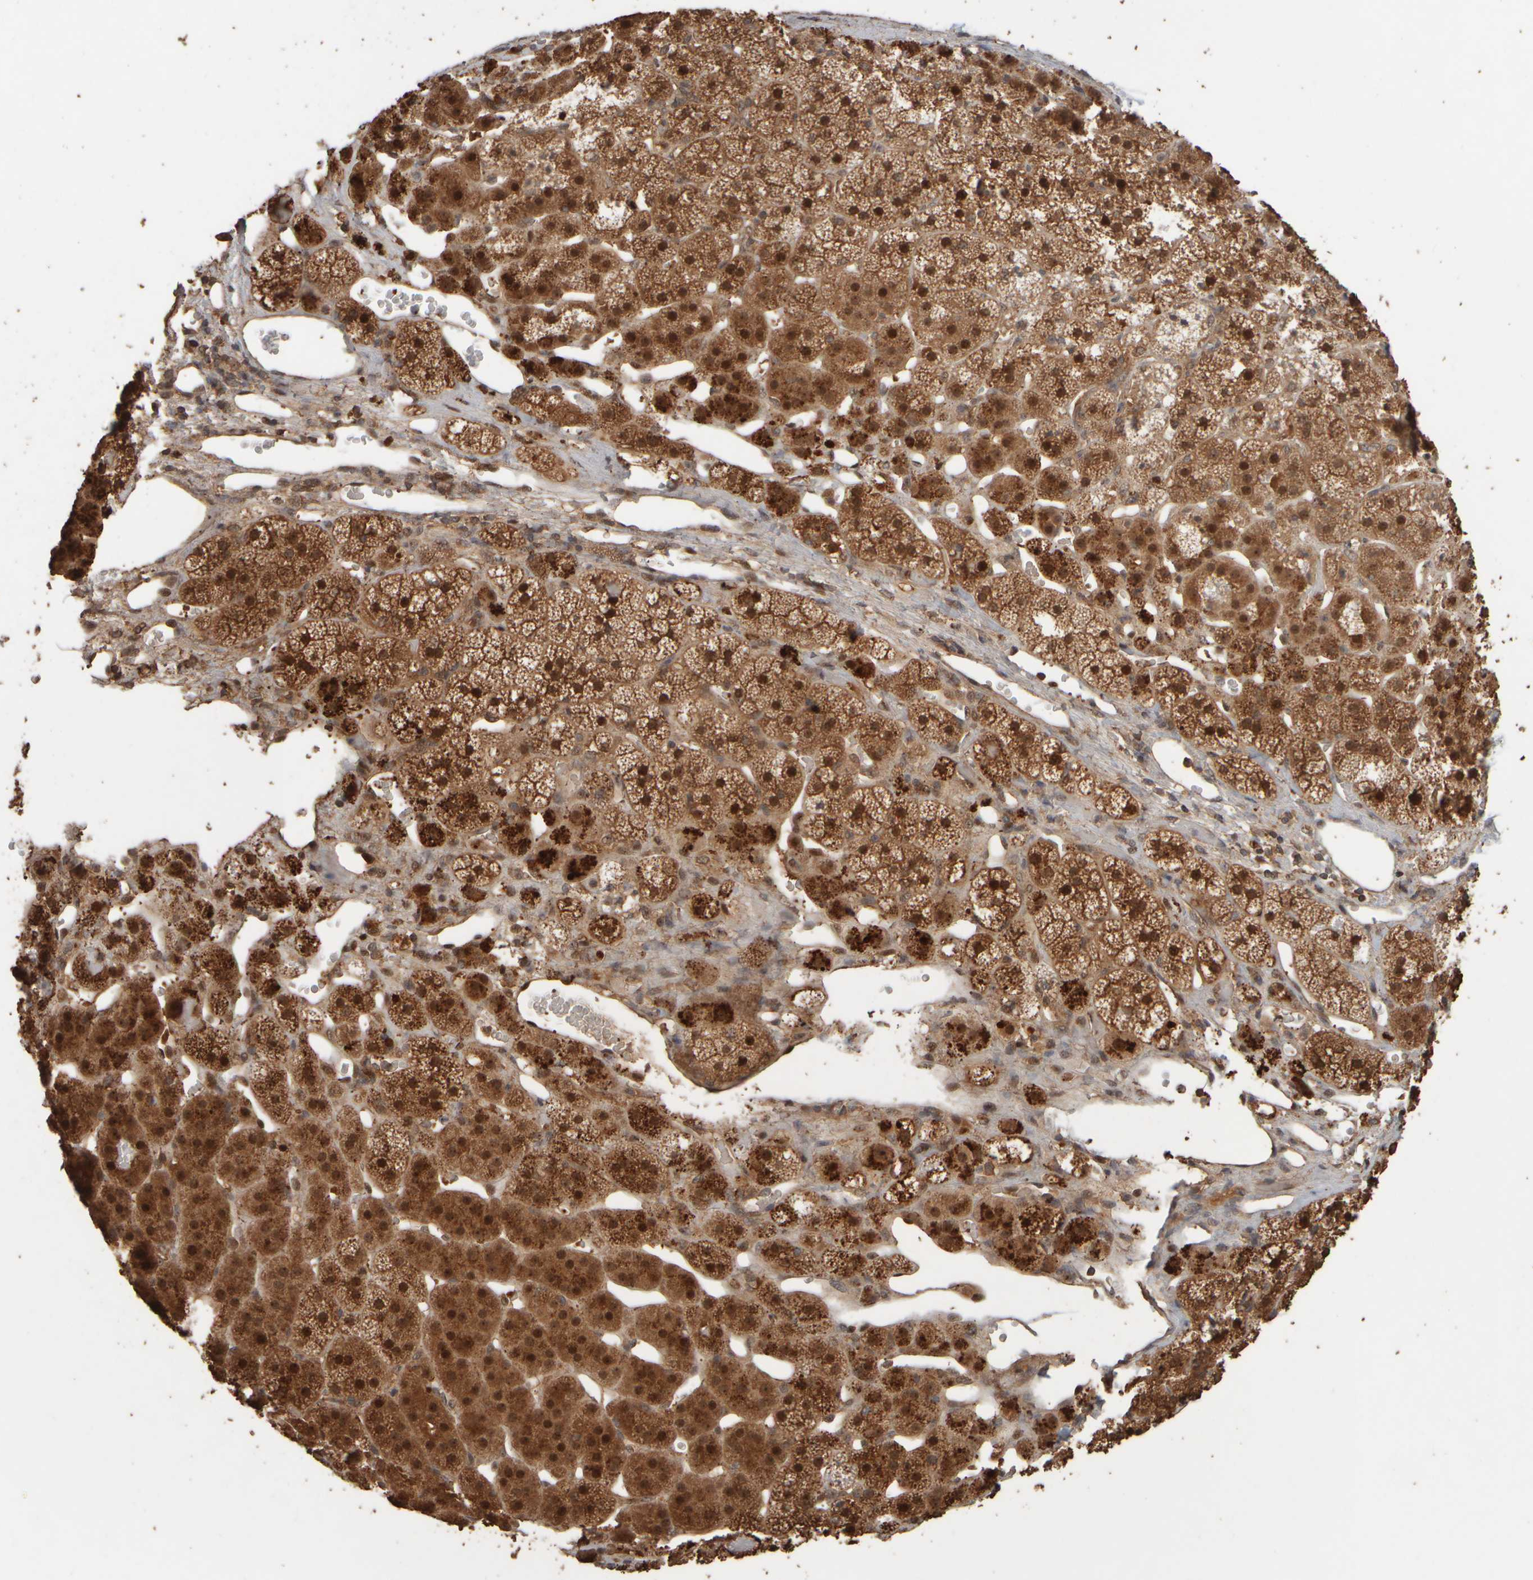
{"staining": {"intensity": "strong", "quantity": ">75%", "location": "cytoplasmic/membranous,nuclear"}, "tissue": "adrenal gland", "cell_type": "Glandular cells", "image_type": "normal", "snomed": [{"axis": "morphology", "description": "Normal tissue, NOS"}, {"axis": "topography", "description": "Adrenal gland"}], "caption": "Brown immunohistochemical staining in normal adrenal gland exhibits strong cytoplasmic/membranous,nuclear staining in about >75% of glandular cells.", "gene": "SPHK1", "patient": {"sex": "female", "age": 44}}